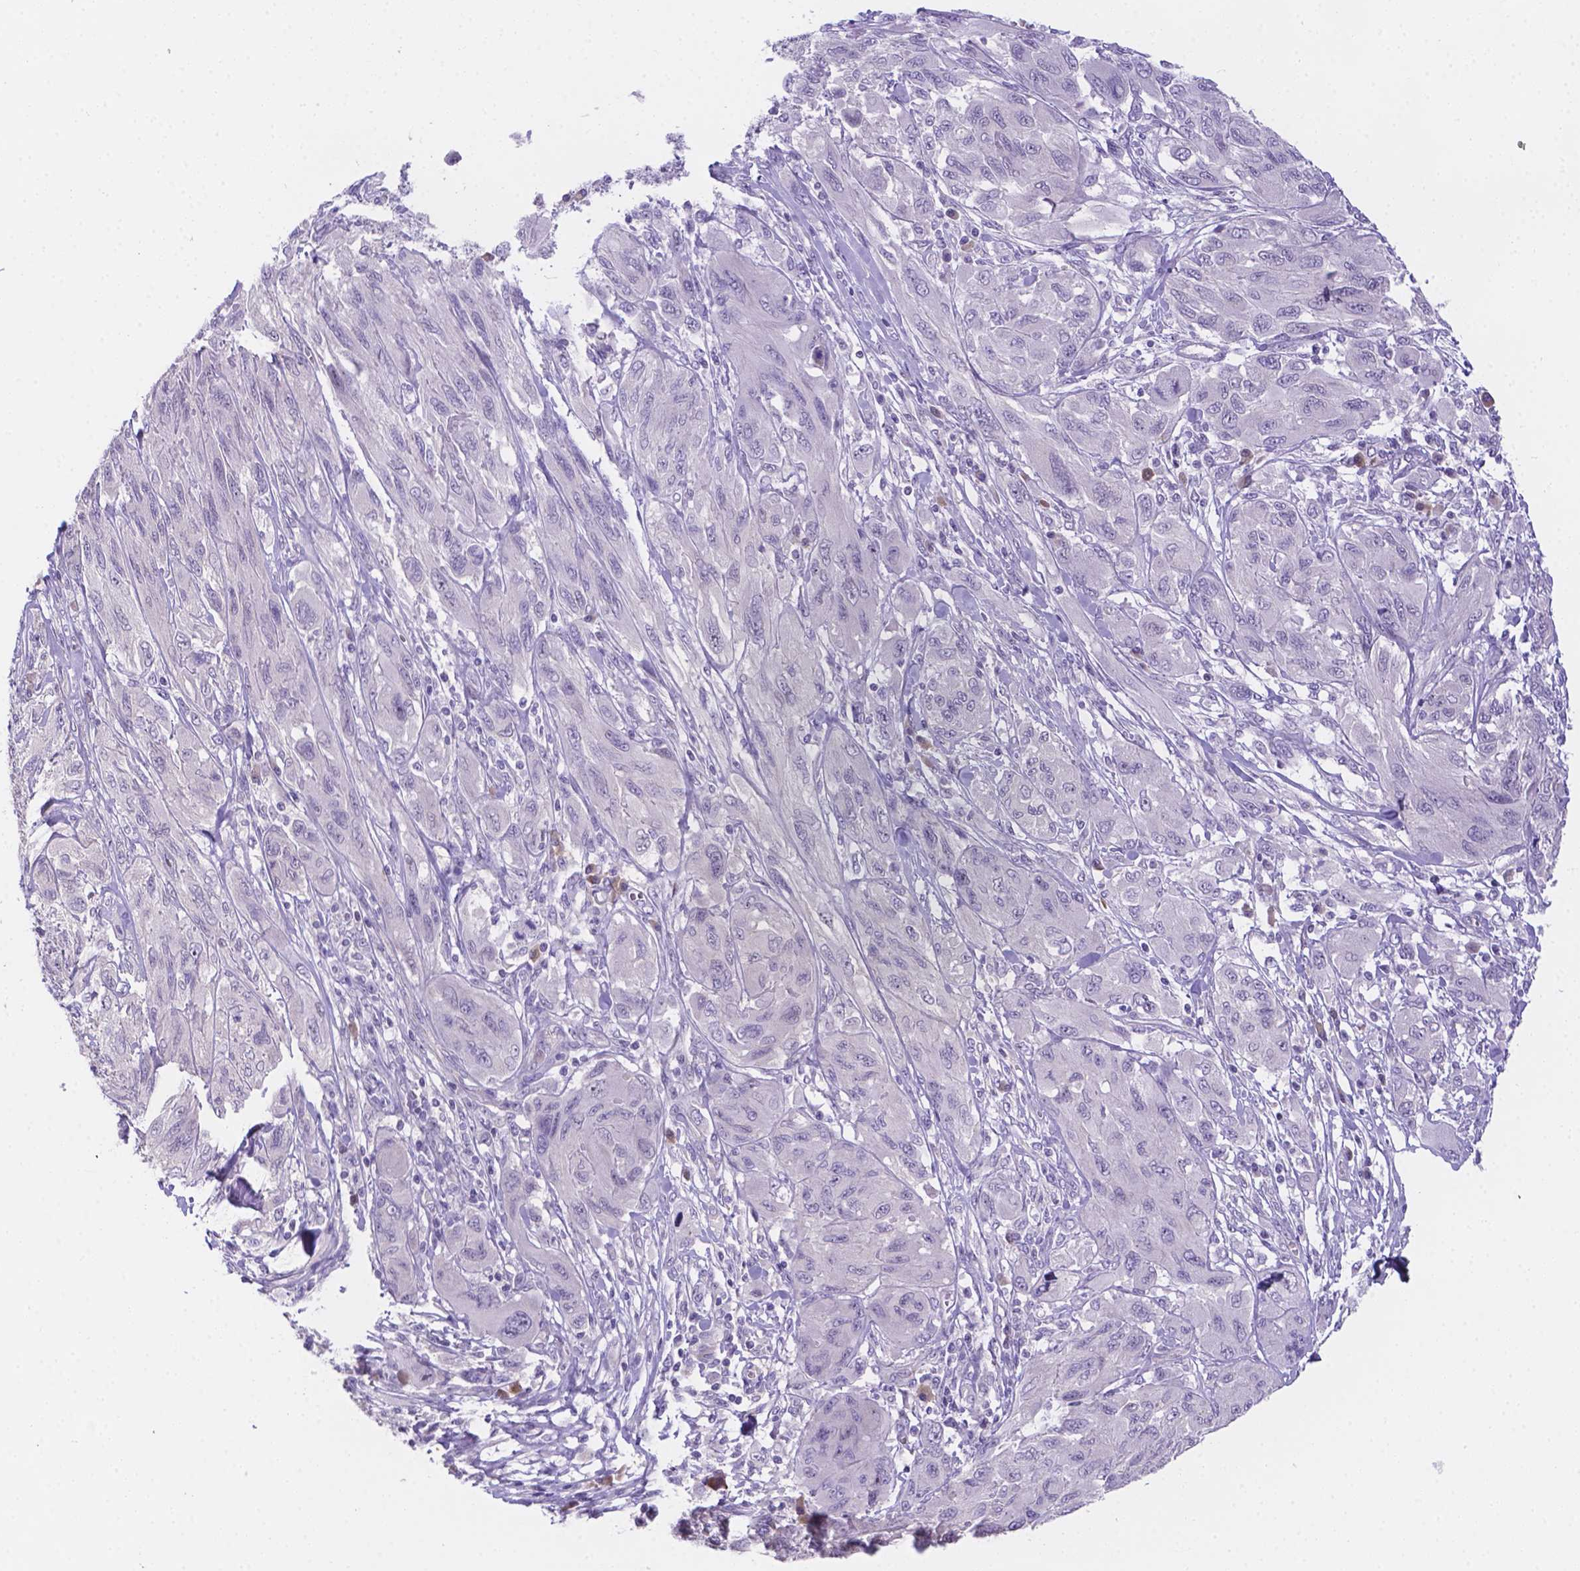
{"staining": {"intensity": "negative", "quantity": "none", "location": "none"}, "tissue": "melanoma", "cell_type": "Tumor cells", "image_type": "cancer", "snomed": [{"axis": "morphology", "description": "Malignant melanoma, NOS"}, {"axis": "topography", "description": "Skin"}], "caption": "Immunohistochemical staining of malignant melanoma demonstrates no significant expression in tumor cells.", "gene": "CD96", "patient": {"sex": "female", "age": 91}}